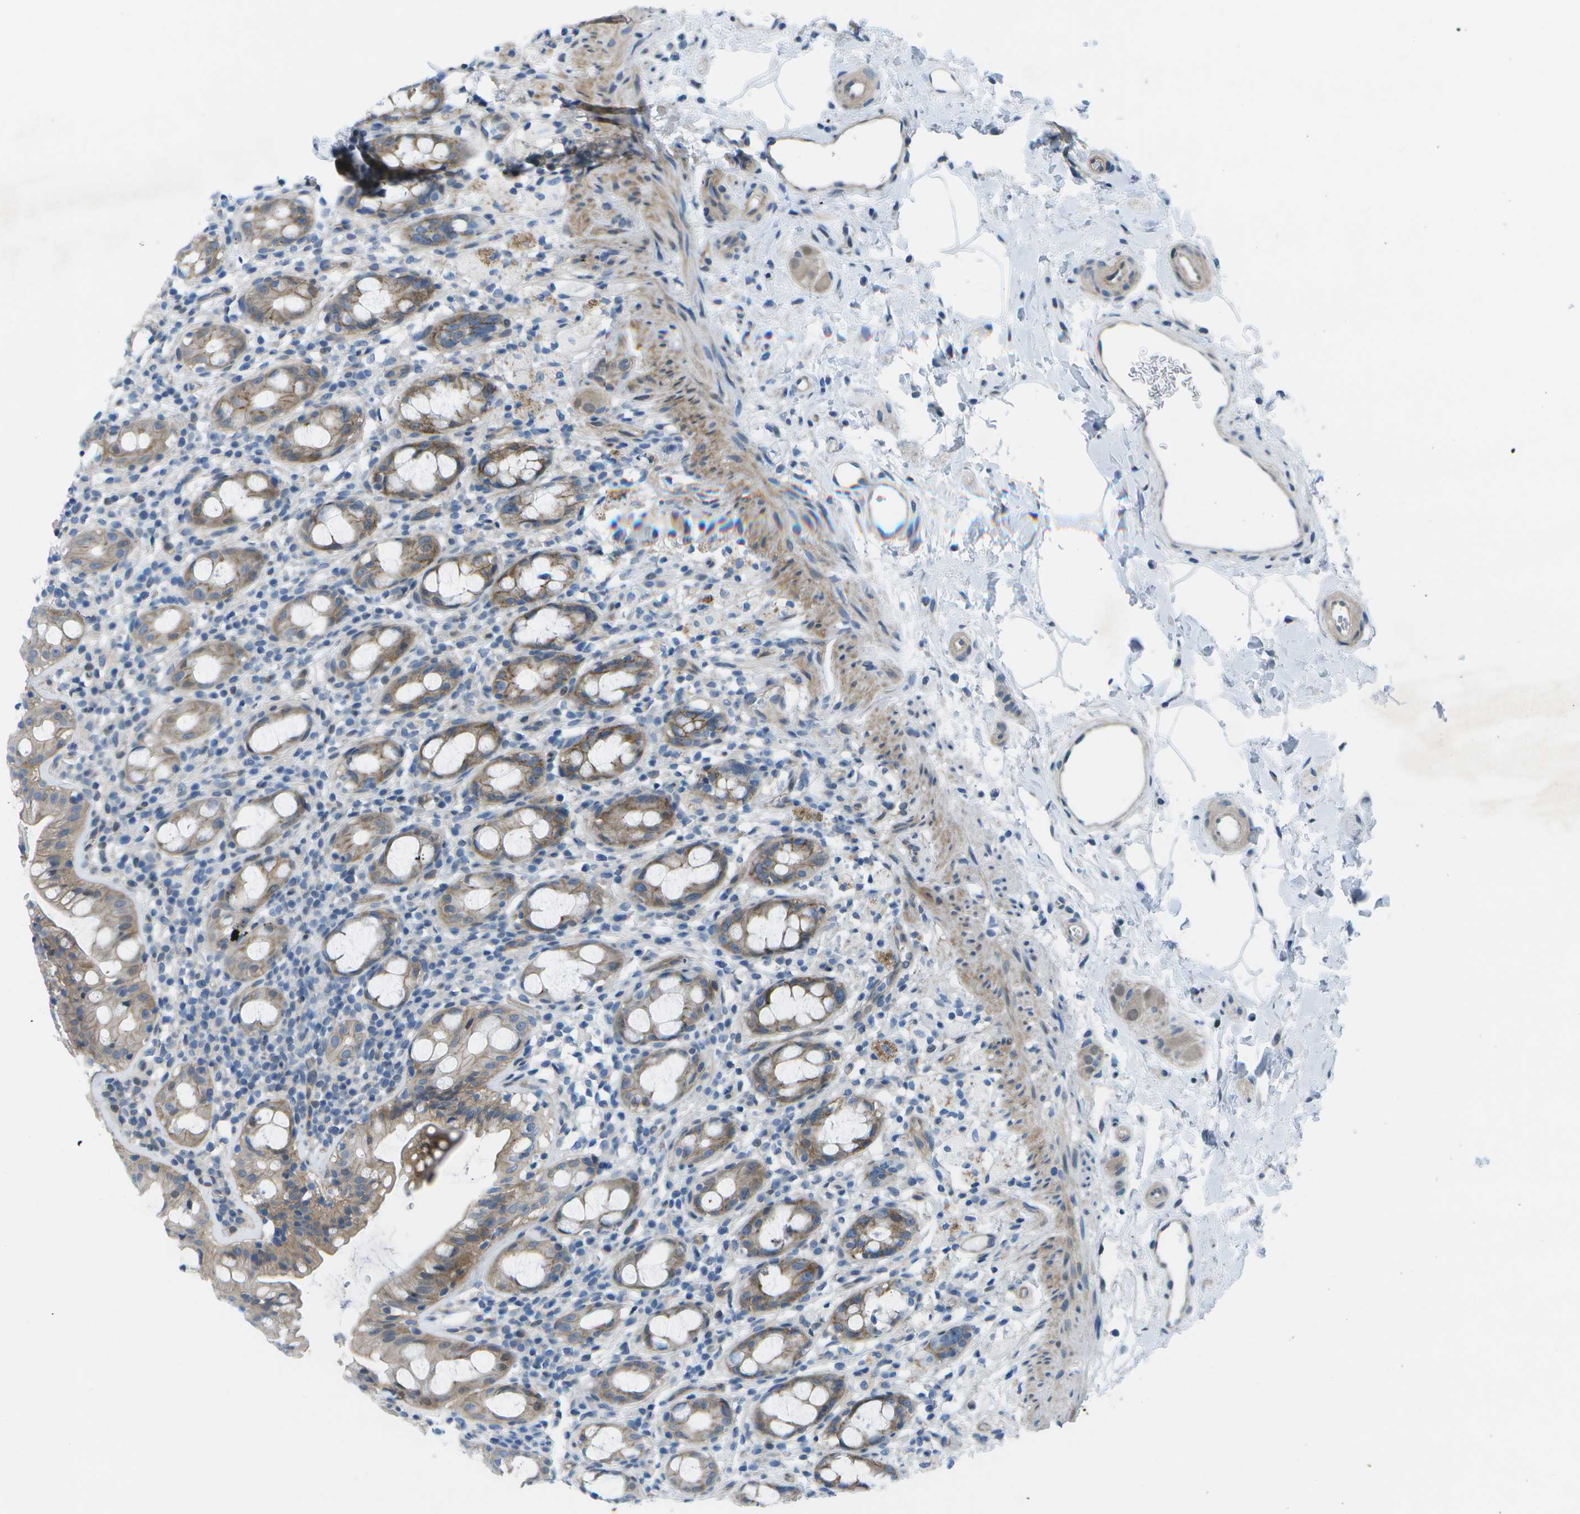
{"staining": {"intensity": "moderate", "quantity": ">75%", "location": "cytoplasmic/membranous"}, "tissue": "rectum", "cell_type": "Glandular cells", "image_type": "normal", "snomed": [{"axis": "morphology", "description": "Normal tissue, NOS"}, {"axis": "topography", "description": "Rectum"}], "caption": "Rectum was stained to show a protein in brown. There is medium levels of moderate cytoplasmic/membranous staining in approximately >75% of glandular cells. The staining was performed using DAB (3,3'-diaminobenzidine), with brown indicating positive protein expression. Nuclei are stained blue with hematoxylin.", "gene": "SORBS3", "patient": {"sex": "male", "age": 44}}